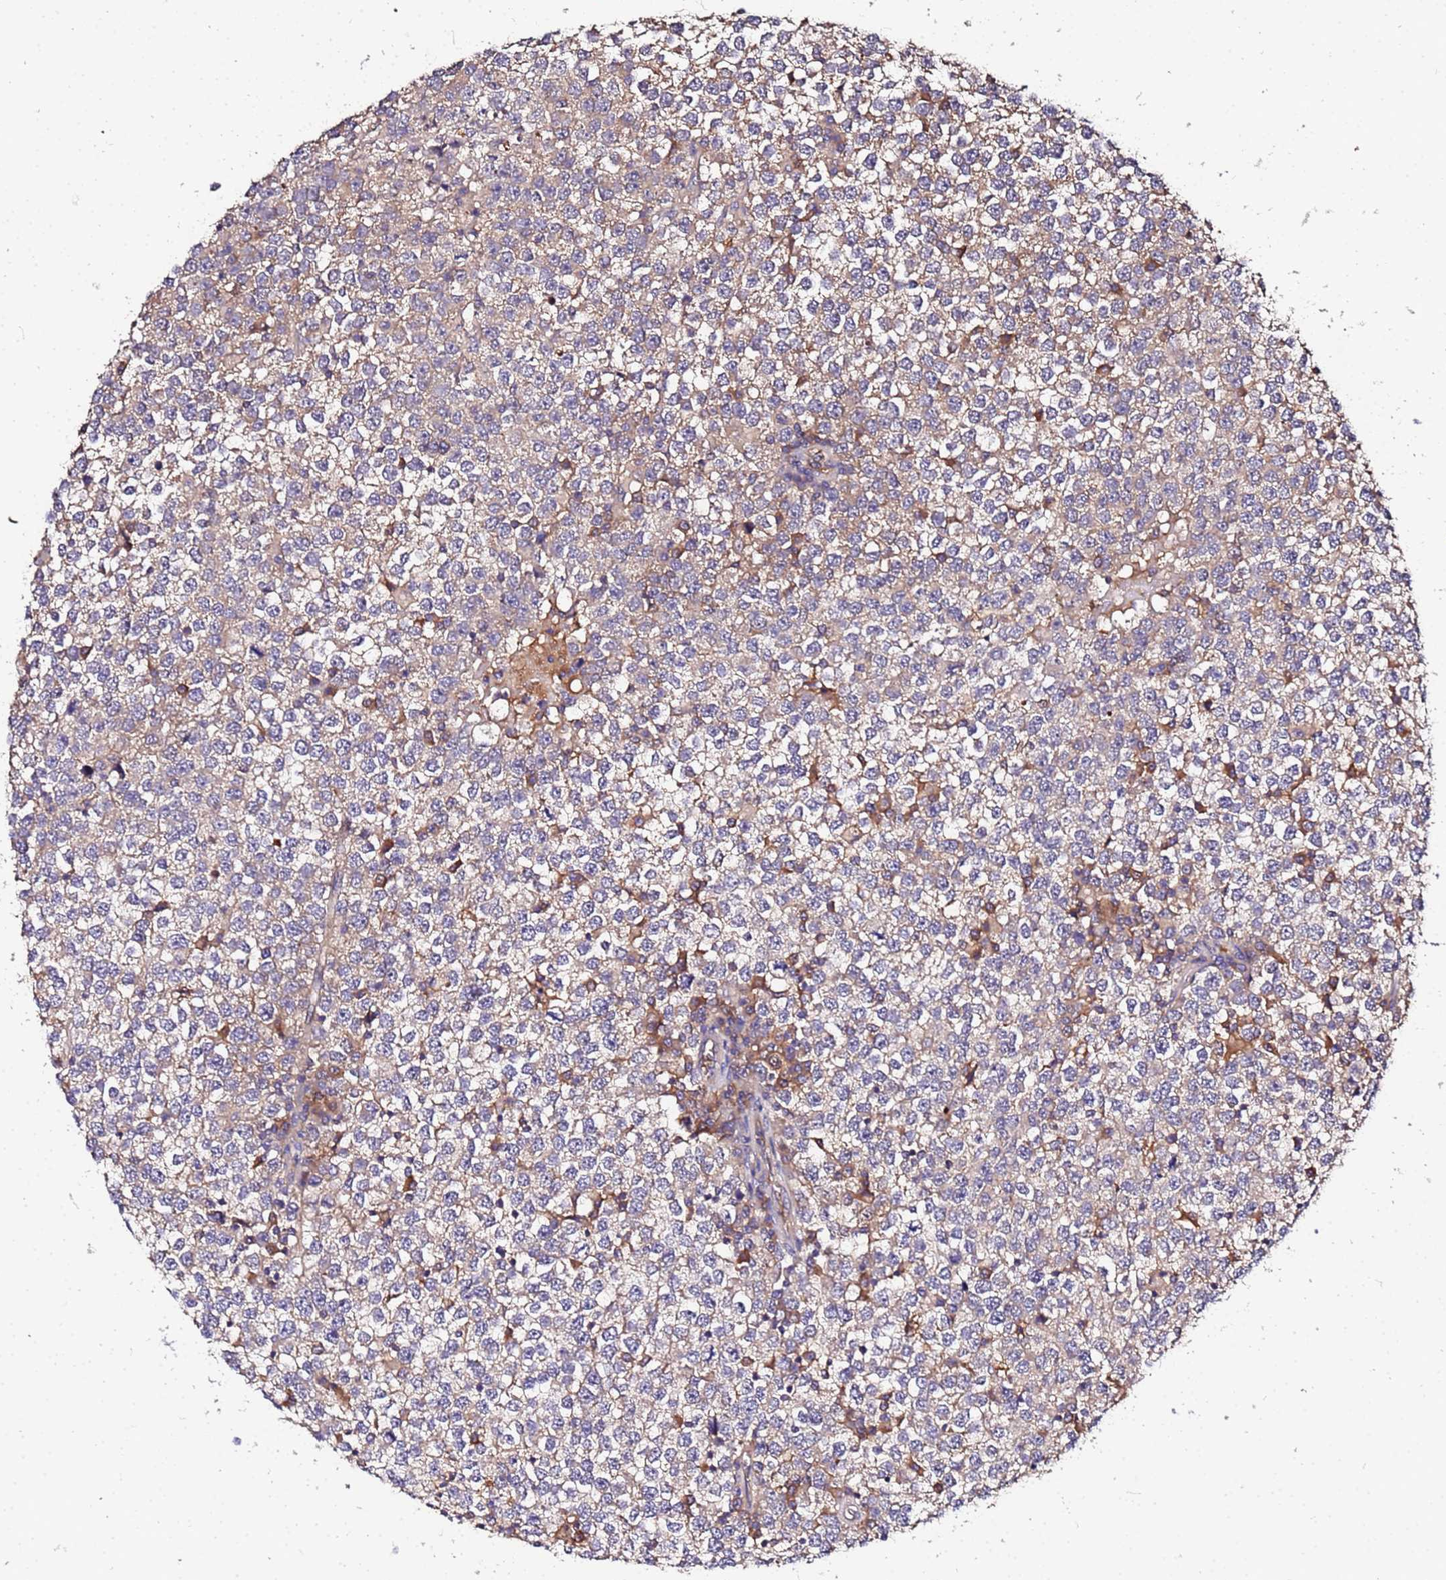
{"staining": {"intensity": "weak", "quantity": "25%-75%", "location": "cytoplasmic/membranous"}, "tissue": "testis cancer", "cell_type": "Tumor cells", "image_type": "cancer", "snomed": [{"axis": "morphology", "description": "Seminoma, NOS"}, {"axis": "topography", "description": "Testis"}], "caption": "This image displays immunohistochemistry staining of seminoma (testis), with low weak cytoplasmic/membranous positivity in about 25%-75% of tumor cells.", "gene": "MTERF1", "patient": {"sex": "male", "age": 65}}